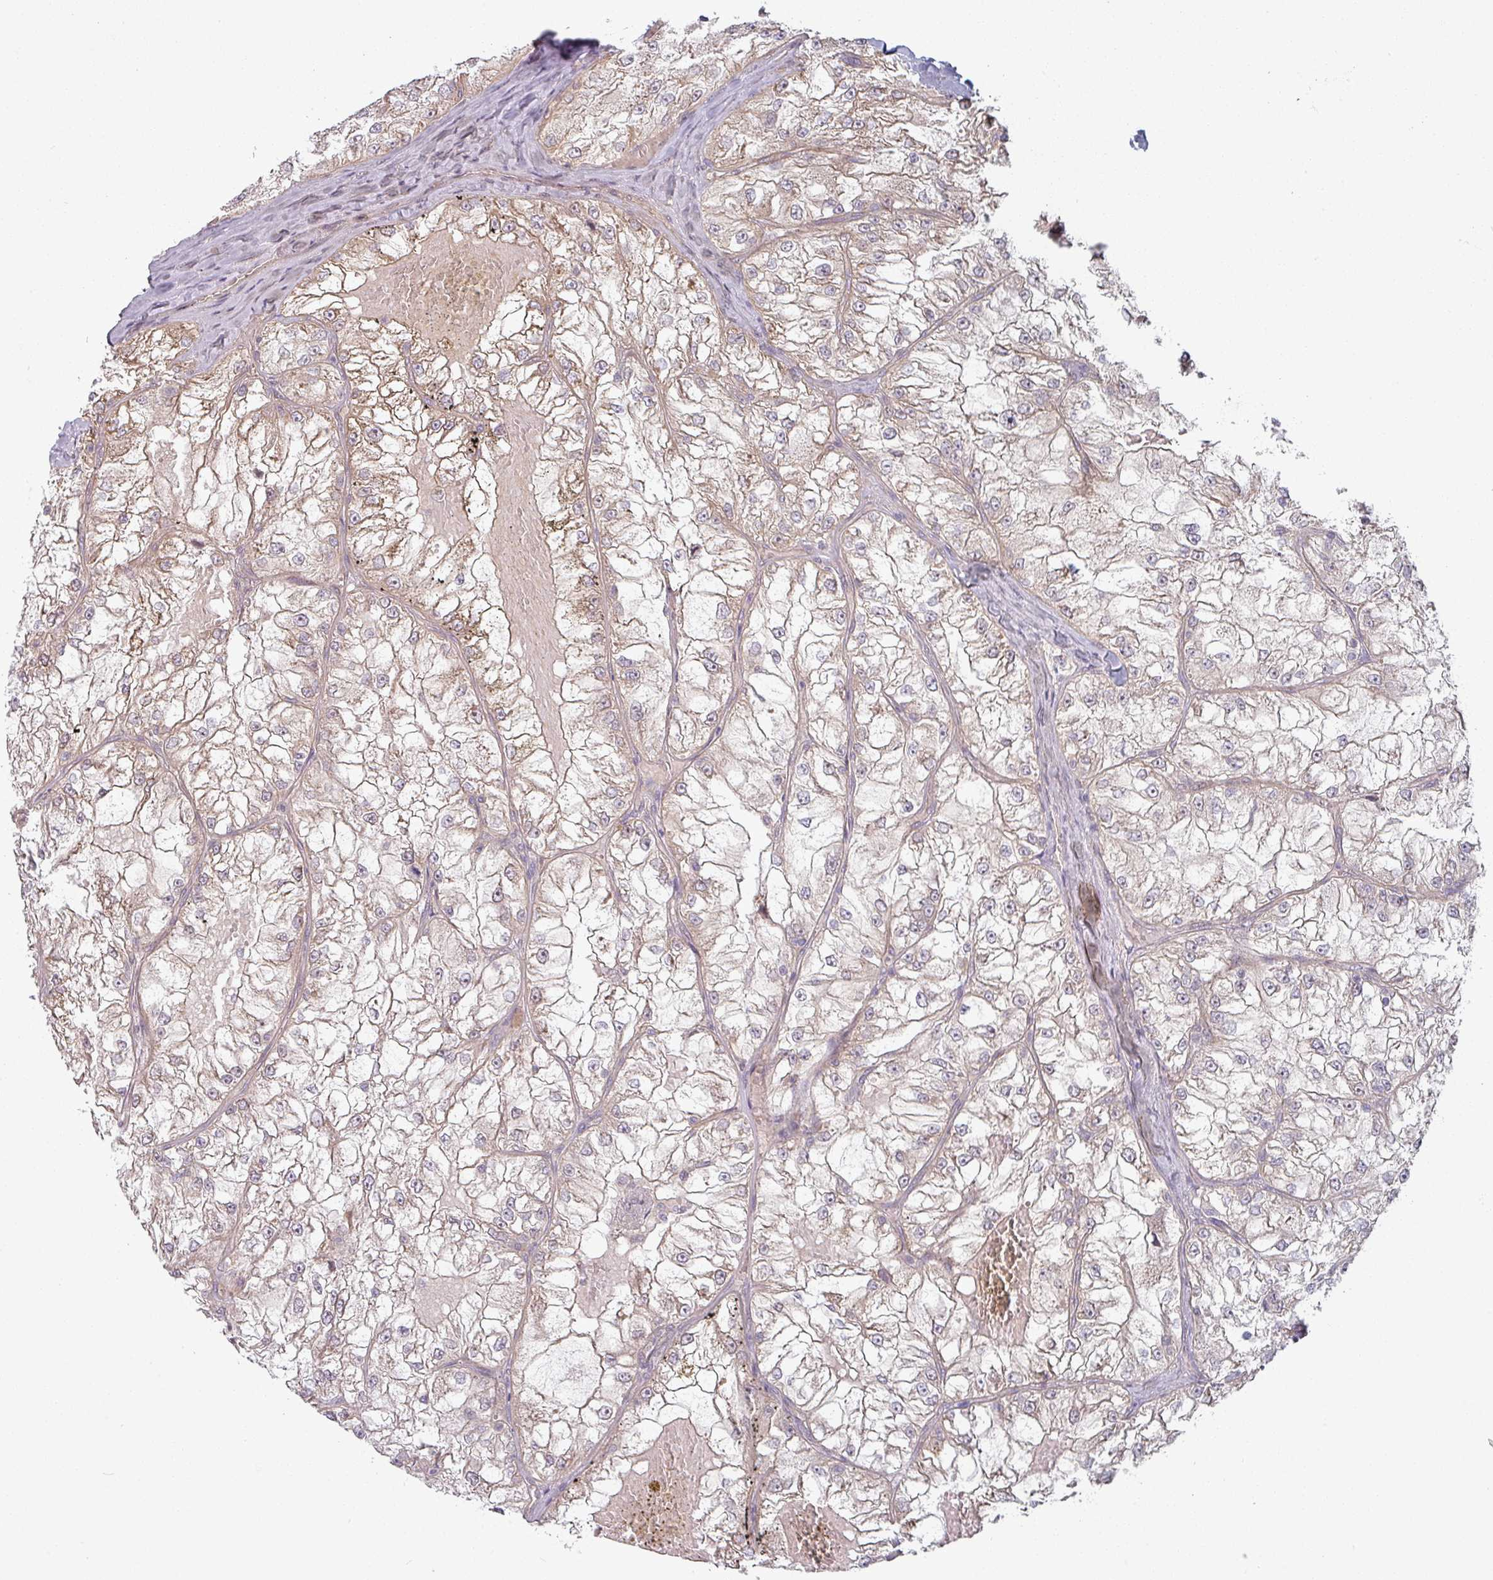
{"staining": {"intensity": "weak", "quantity": "25%-75%", "location": "cytoplasmic/membranous"}, "tissue": "renal cancer", "cell_type": "Tumor cells", "image_type": "cancer", "snomed": [{"axis": "morphology", "description": "Adenocarcinoma, NOS"}, {"axis": "topography", "description": "Kidney"}], "caption": "There is low levels of weak cytoplasmic/membranous expression in tumor cells of adenocarcinoma (renal), as demonstrated by immunohistochemical staining (brown color).", "gene": "PLEKHJ1", "patient": {"sex": "female", "age": 72}}